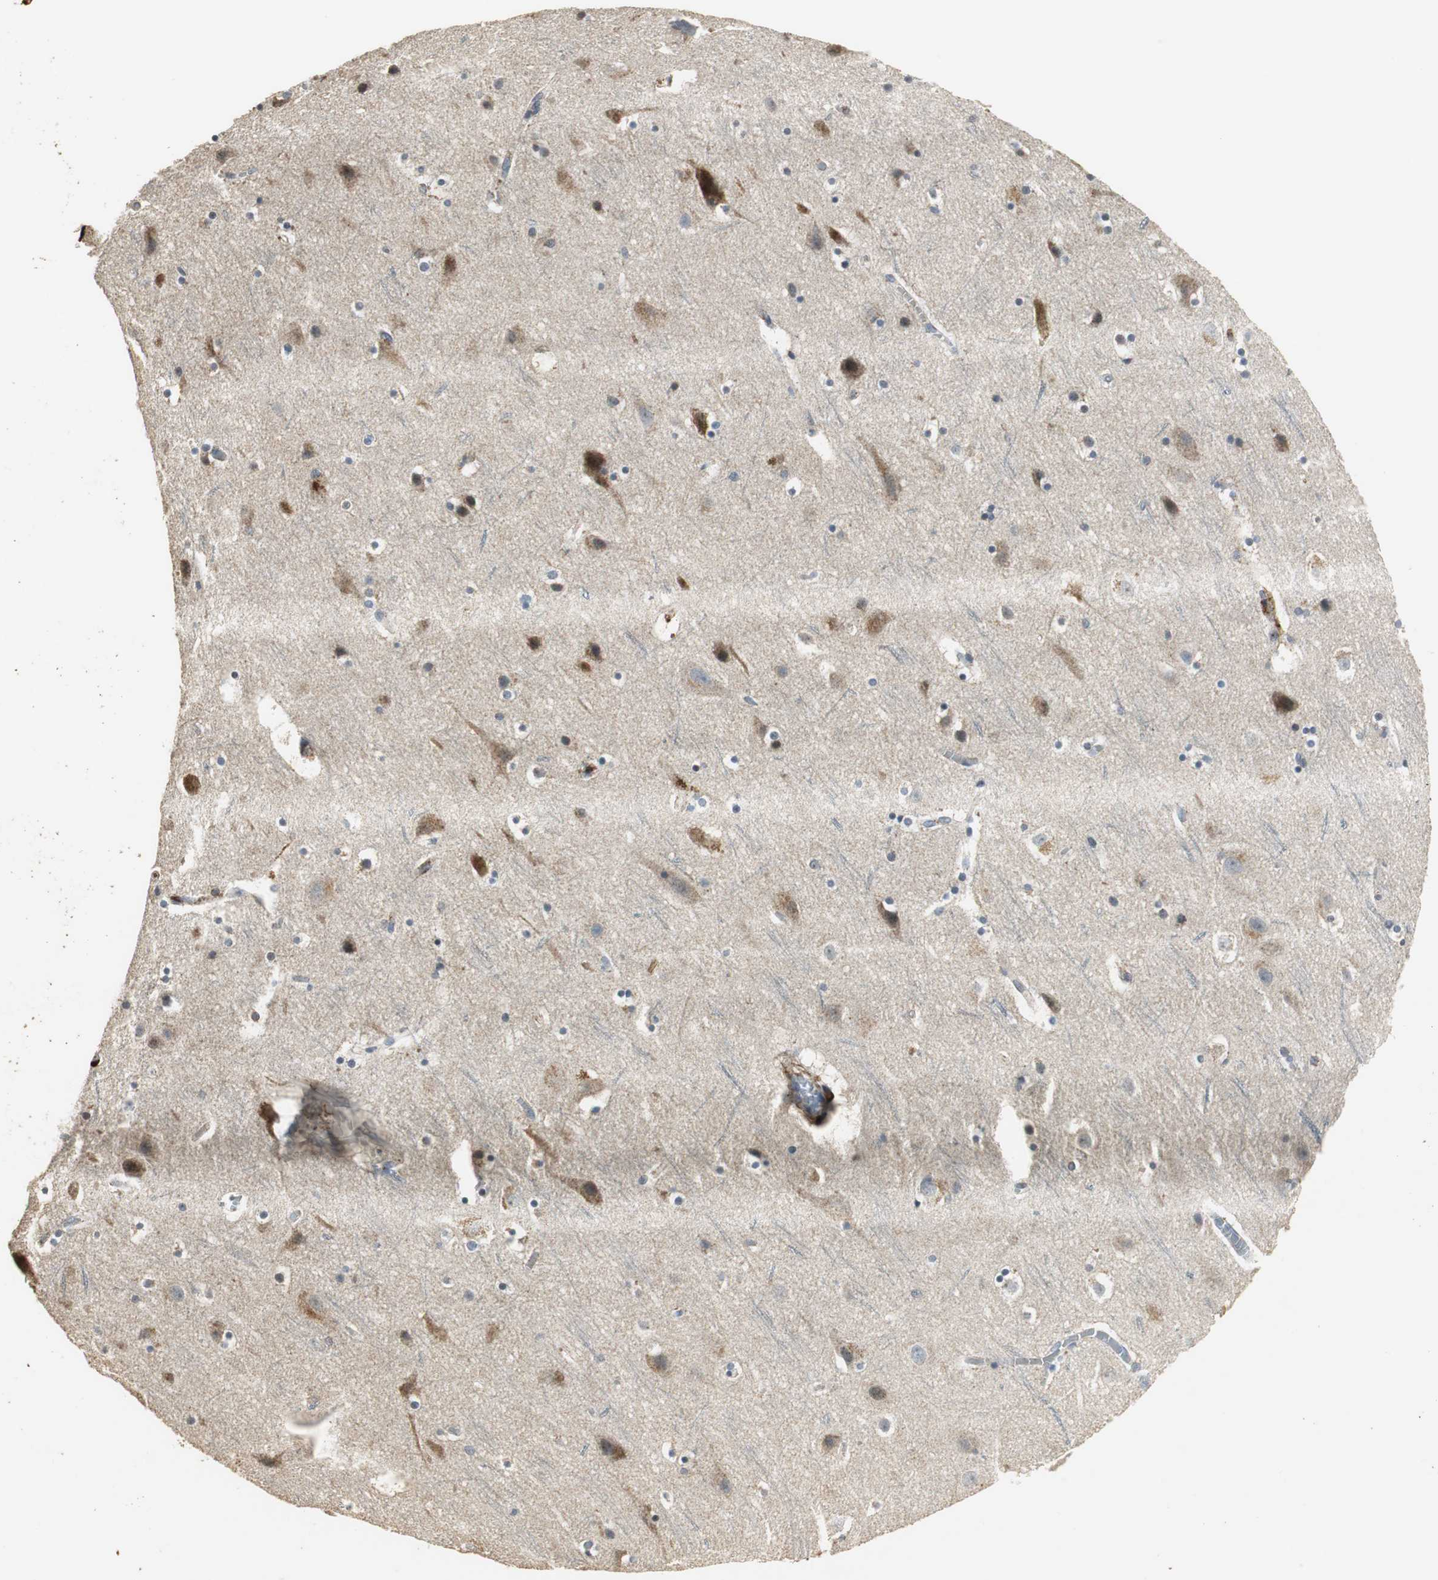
{"staining": {"intensity": "moderate", "quantity": "25%-75%", "location": "cytoplasmic/membranous"}, "tissue": "cerebral cortex", "cell_type": "Endothelial cells", "image_type": "normal", "snomed": [{"axis": "morphology", "description": "Normal tissue, NOS"}, {"axis": "topography", "description": "Cerebral cortex"}], "caption": "Immunohistochemical staining of benign human cerebral cortex reveals medium levels of moderate cytoplasmic/membranous positivity in about 25%-75% of endothelial cells. (Brightfield microscopy of DAB IHC at high magnification).", "gene": "DNAJB4", "patient": {"sex": "male", "age": 45}}